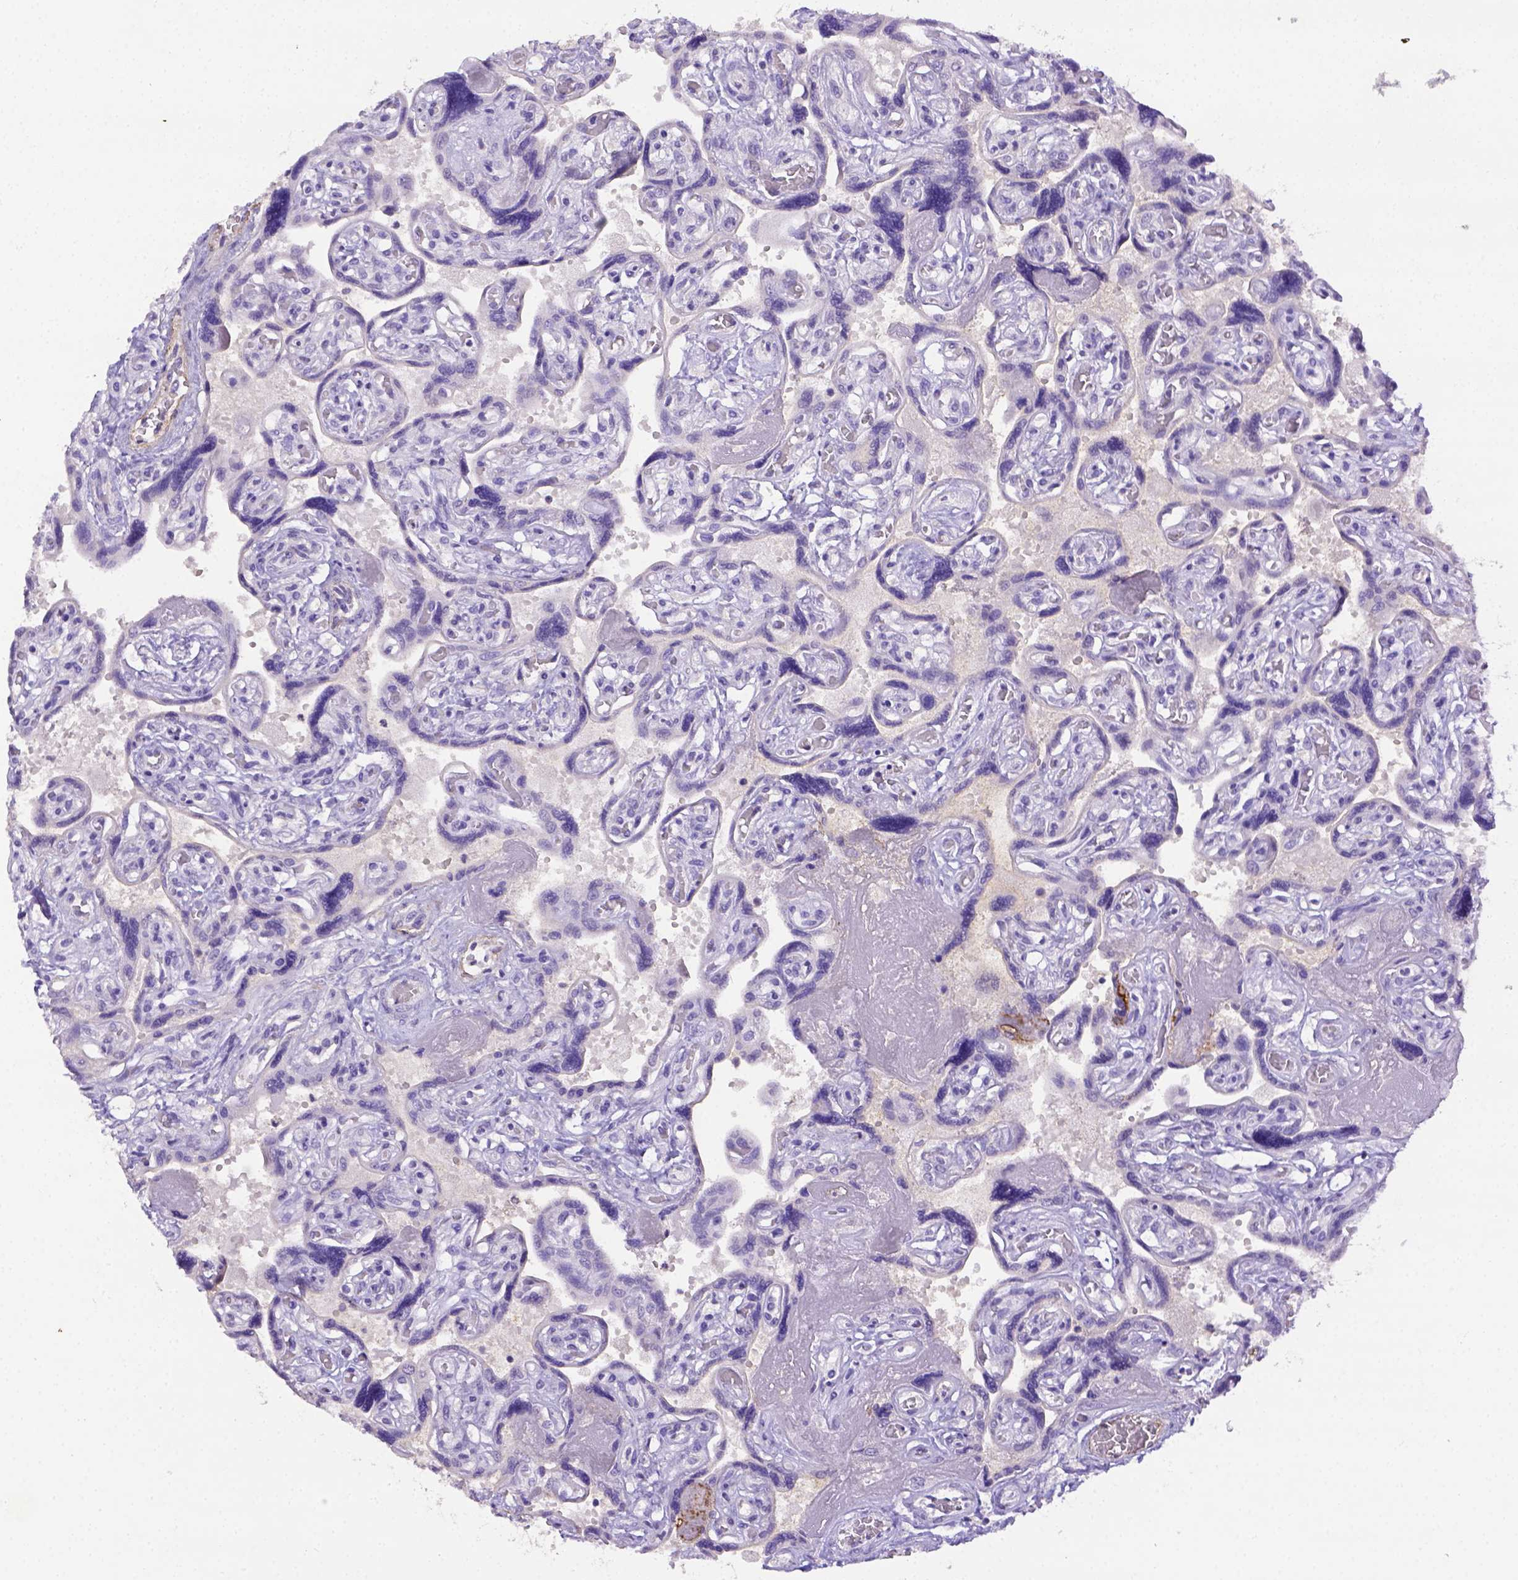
{"staining": {"intensity": "negative", "quantity": "none", "location": "none"}, "tissue": "placenta", "cell_type": "Decidual cells", "image_type": "normal", "snomed": [{"axis": "morphology", "description": "Normal tissue, NOS"}, {"axis": "topography", "description": "Placenta"}], "caption": "Decidual cells show no significant protein staining in unremarkable placenta.", "gene": "B3GAT1", "patient": {"sex": "female", "age": 32}}